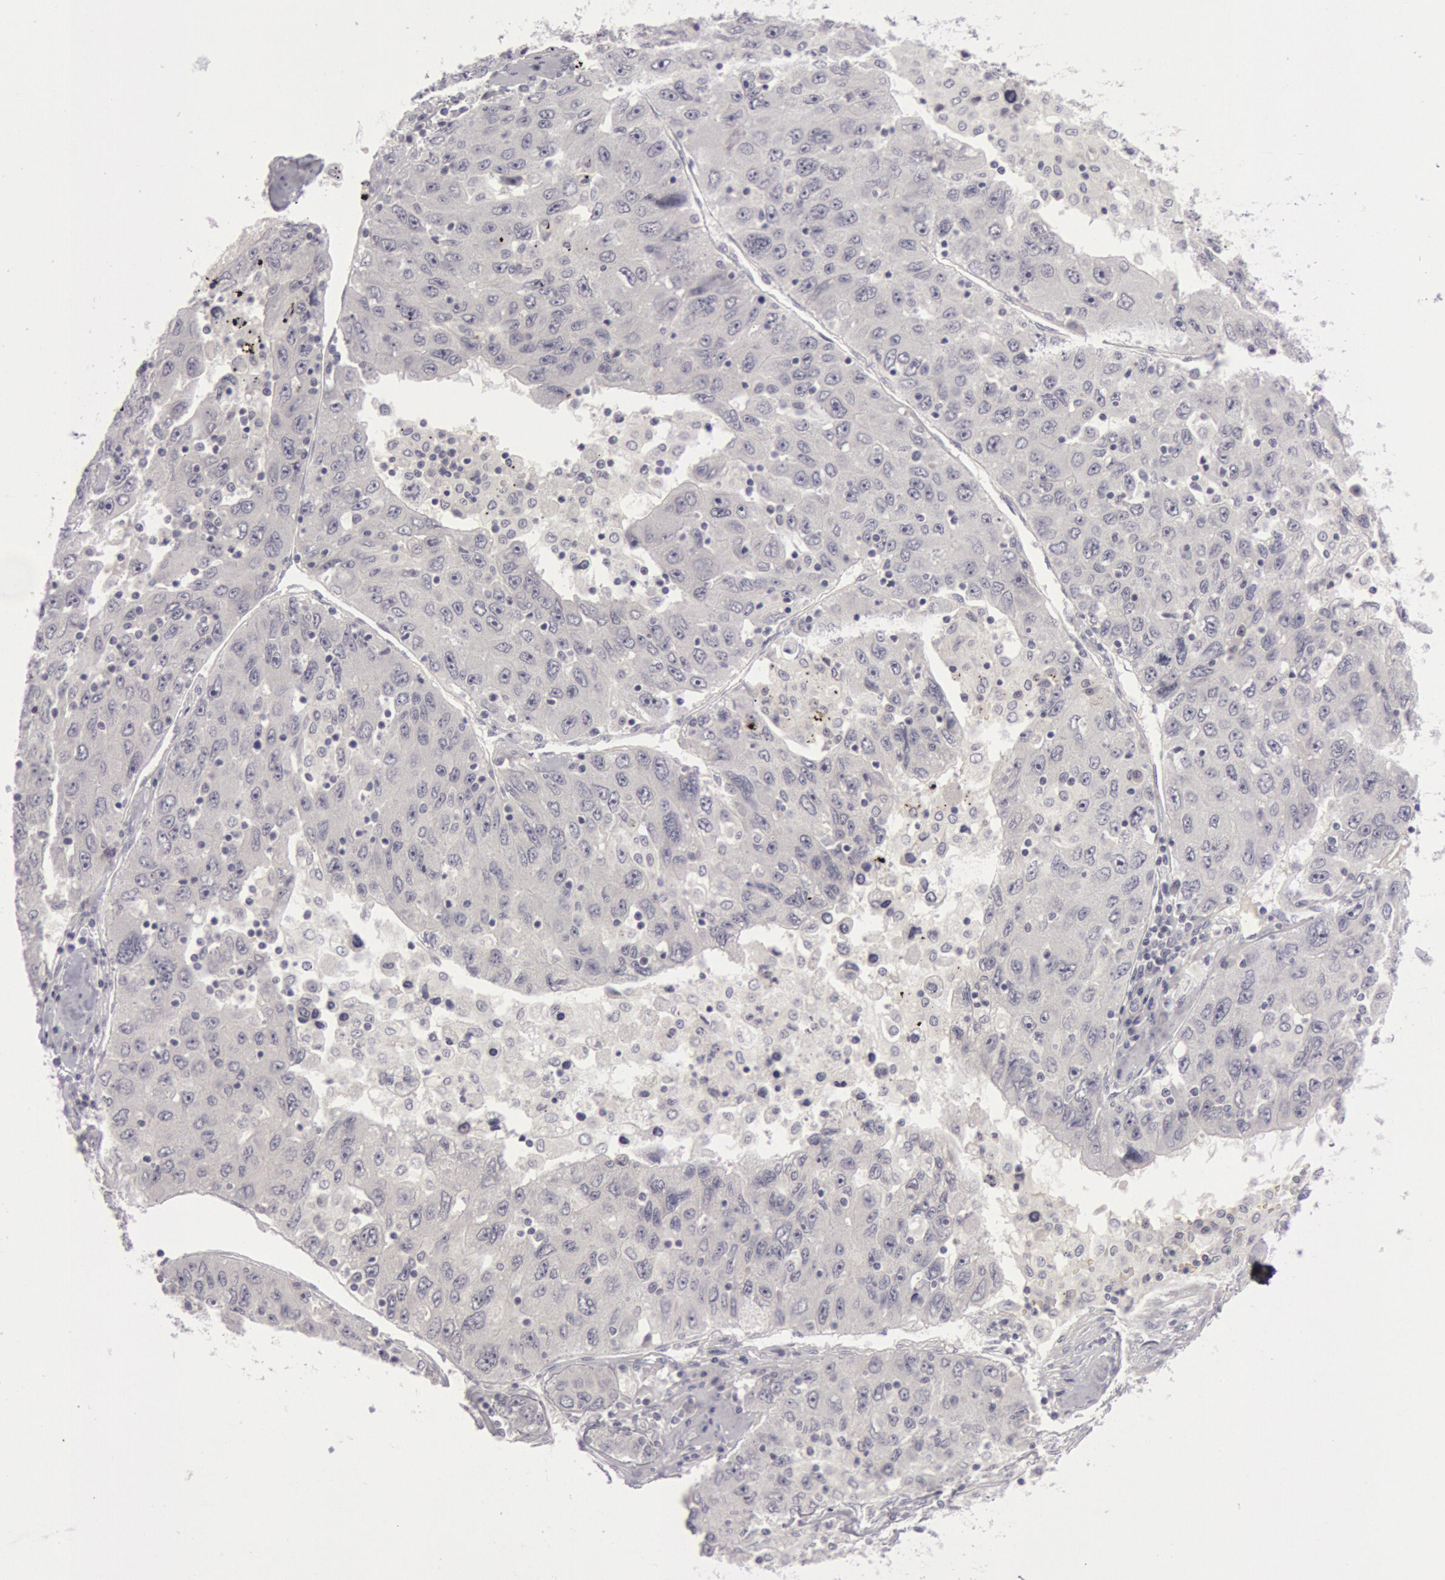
{"staining": {"intensity": "negative", "quantity": "none", "location": "none"}, "tissue": "liver cancer", "cell_type": "Tumor cells", "image_type": "cancer", "snomed": [{"axis": "morphology", "description": "Carcinoma, Hepatocellular, NOS"}, {"axis": "topography", "description": "Liver"}], "caption": "There is no significant expression in tumor cells of liver cancer.", "gene": "KRT16", "patient": {"sex": "male", "age": 49}}